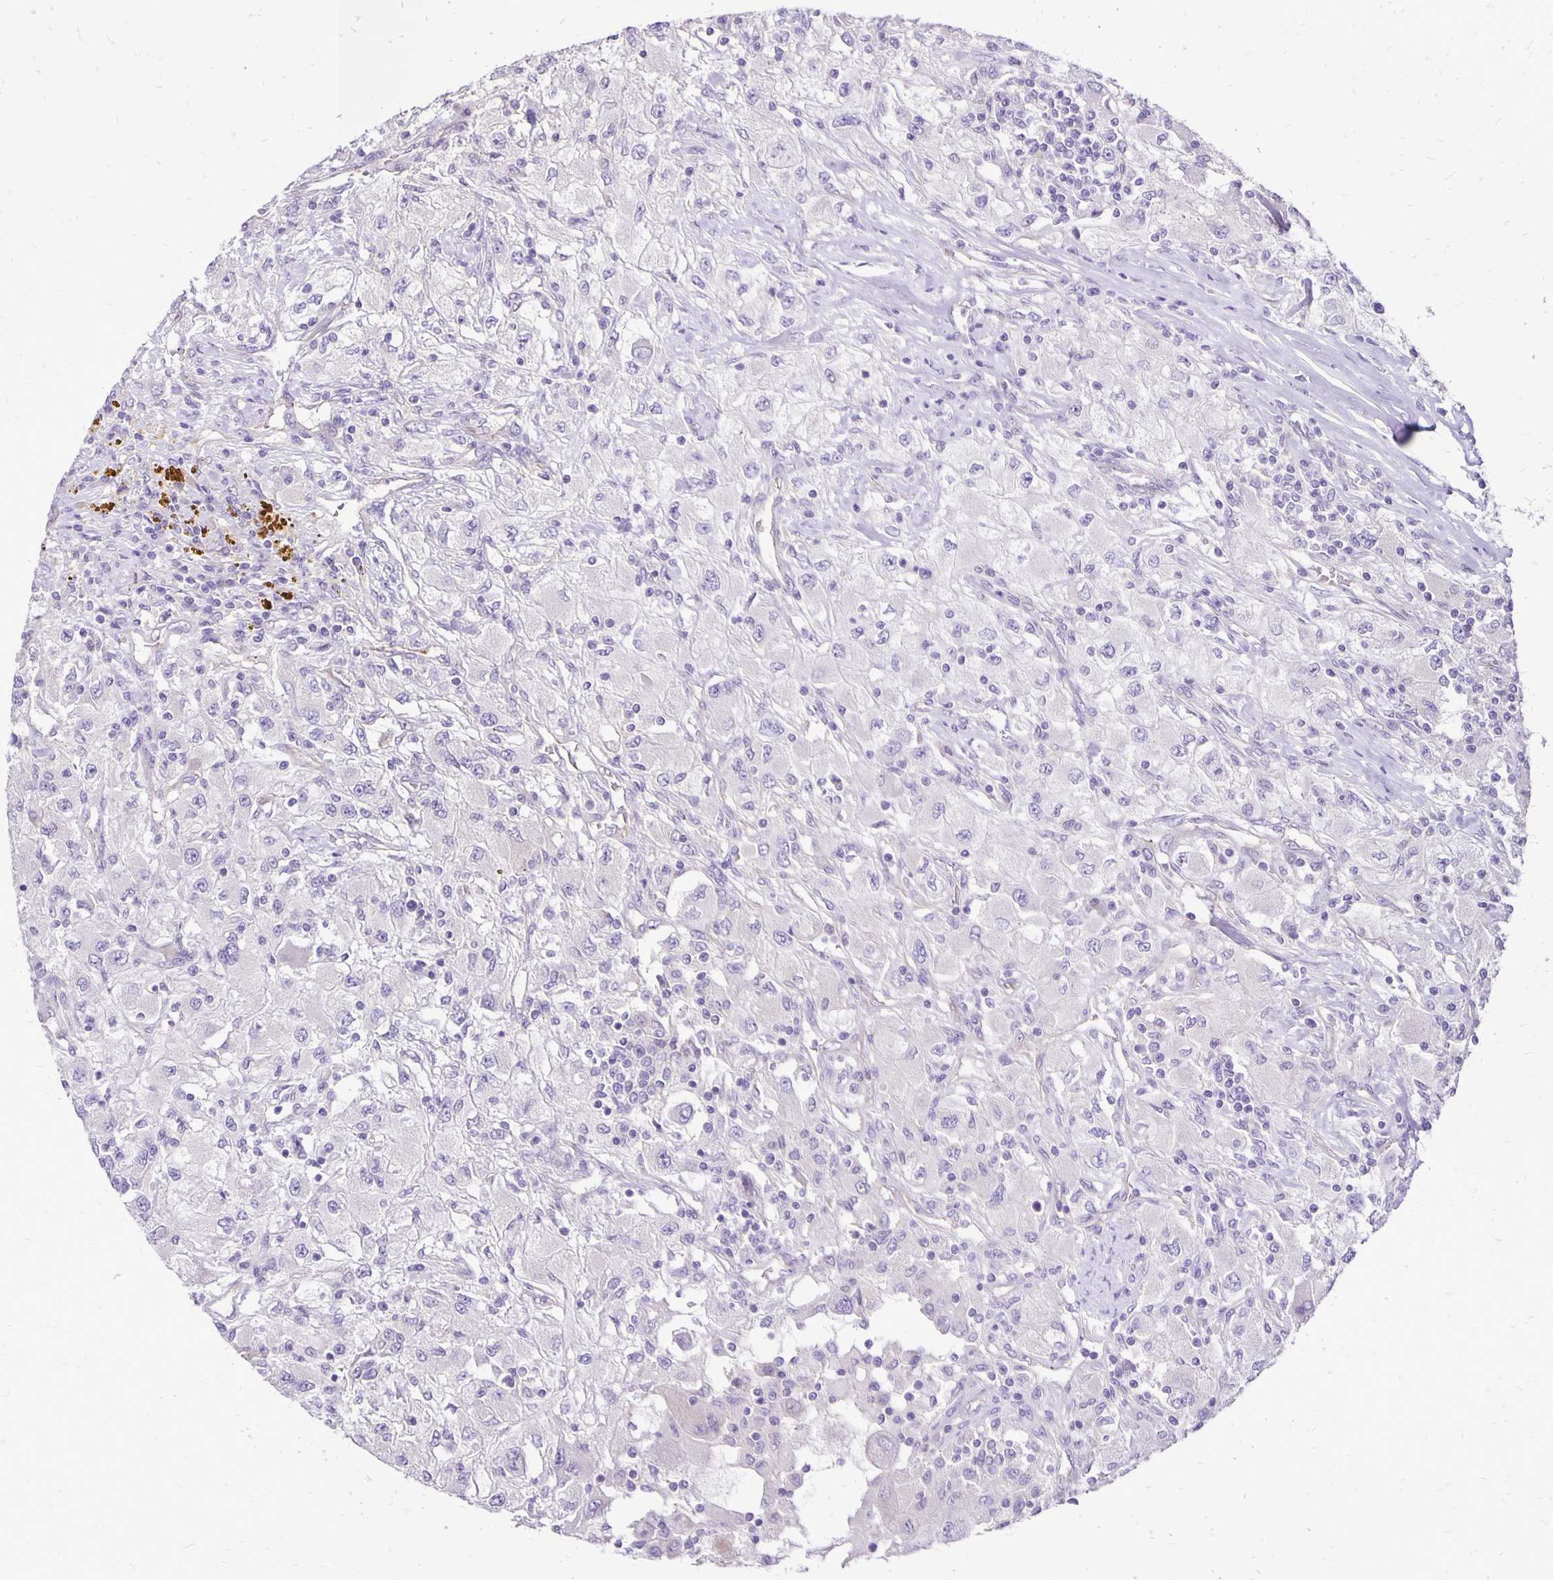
{"staining": {"intensity": "negative", "quantity": "none", "location": "none"}, "tissue": "renal cancer", "cell_type": "Tumor cells", "image_type": "cancer", "snomed": [{"axis": "morphology", "description": "Adenocarcinoma, NOS"}, {"axis": "topography", "description": "Kidney"}], "caption": "This image is of renal cancer (adenocarcinoma) stained with immunohistochemistry to label a protein in brown with the nuclei are counter-stained blue. There is no expression in tumor cells. (Stains: DAB immunohistochemistry with hematoxylin counter stain, Microscopy: brightfield microscopy at high magnification).", "gene": "EIF5A", "patient": {"sex": "female", "age": 67}}